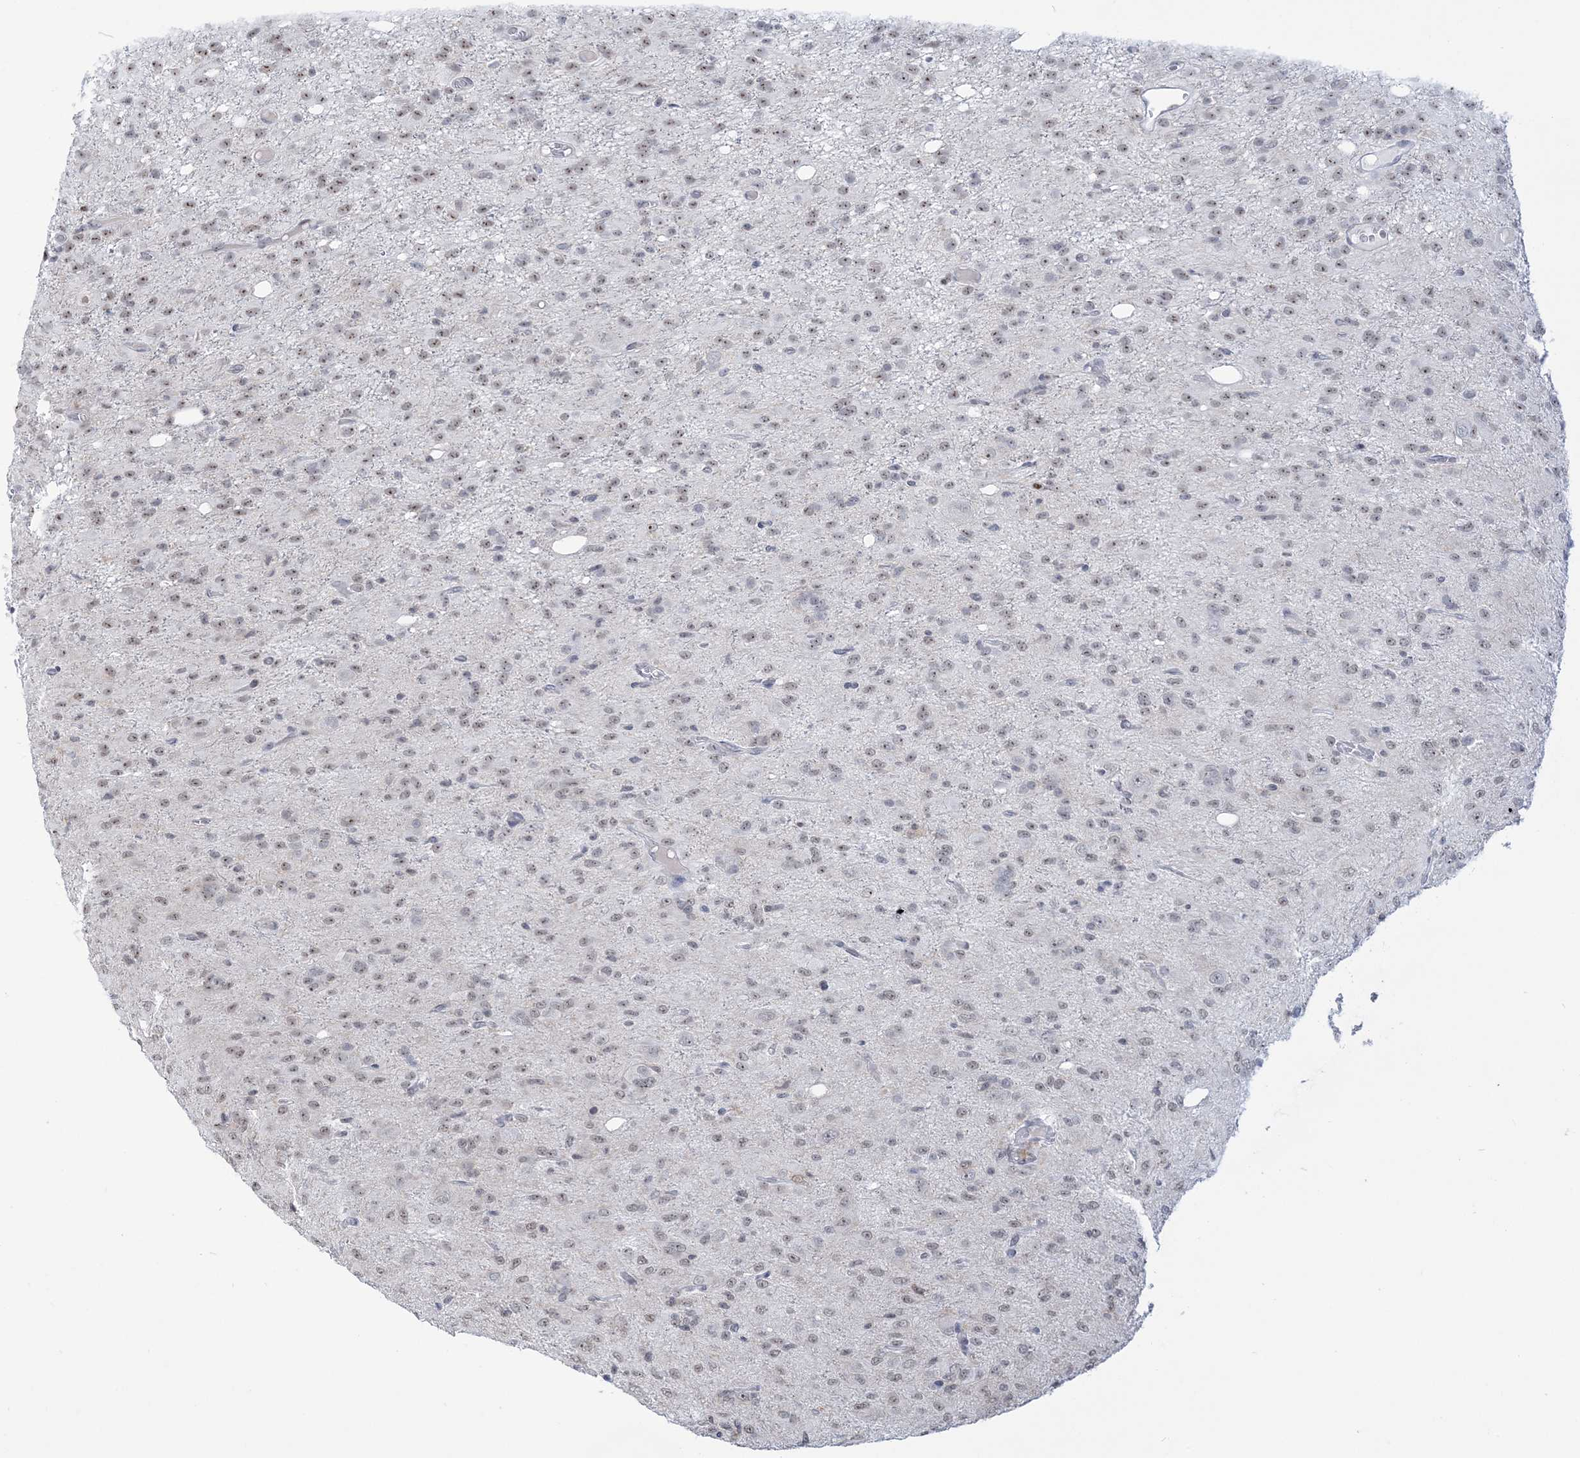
{"staining": {"intensity": "moderate", "quantity": "25%-75%", "location": "nuclear"}, "tissue": "glioma", "cell_type": "Tumor cells", "image_type": "cancer", "snomed": [{"axis": "morphology", "description": "Glioma, malignant, High grade"}, {"axis": "topography", "description": "Brain"}], "caption": "Protein analysis of high-grade glioma (malignant) tissue reveals moderate nuclear staining in about 25%-75% of tumor cells.", "gene": "DDX21", "patient": {"sex": "female", "age": 59}}